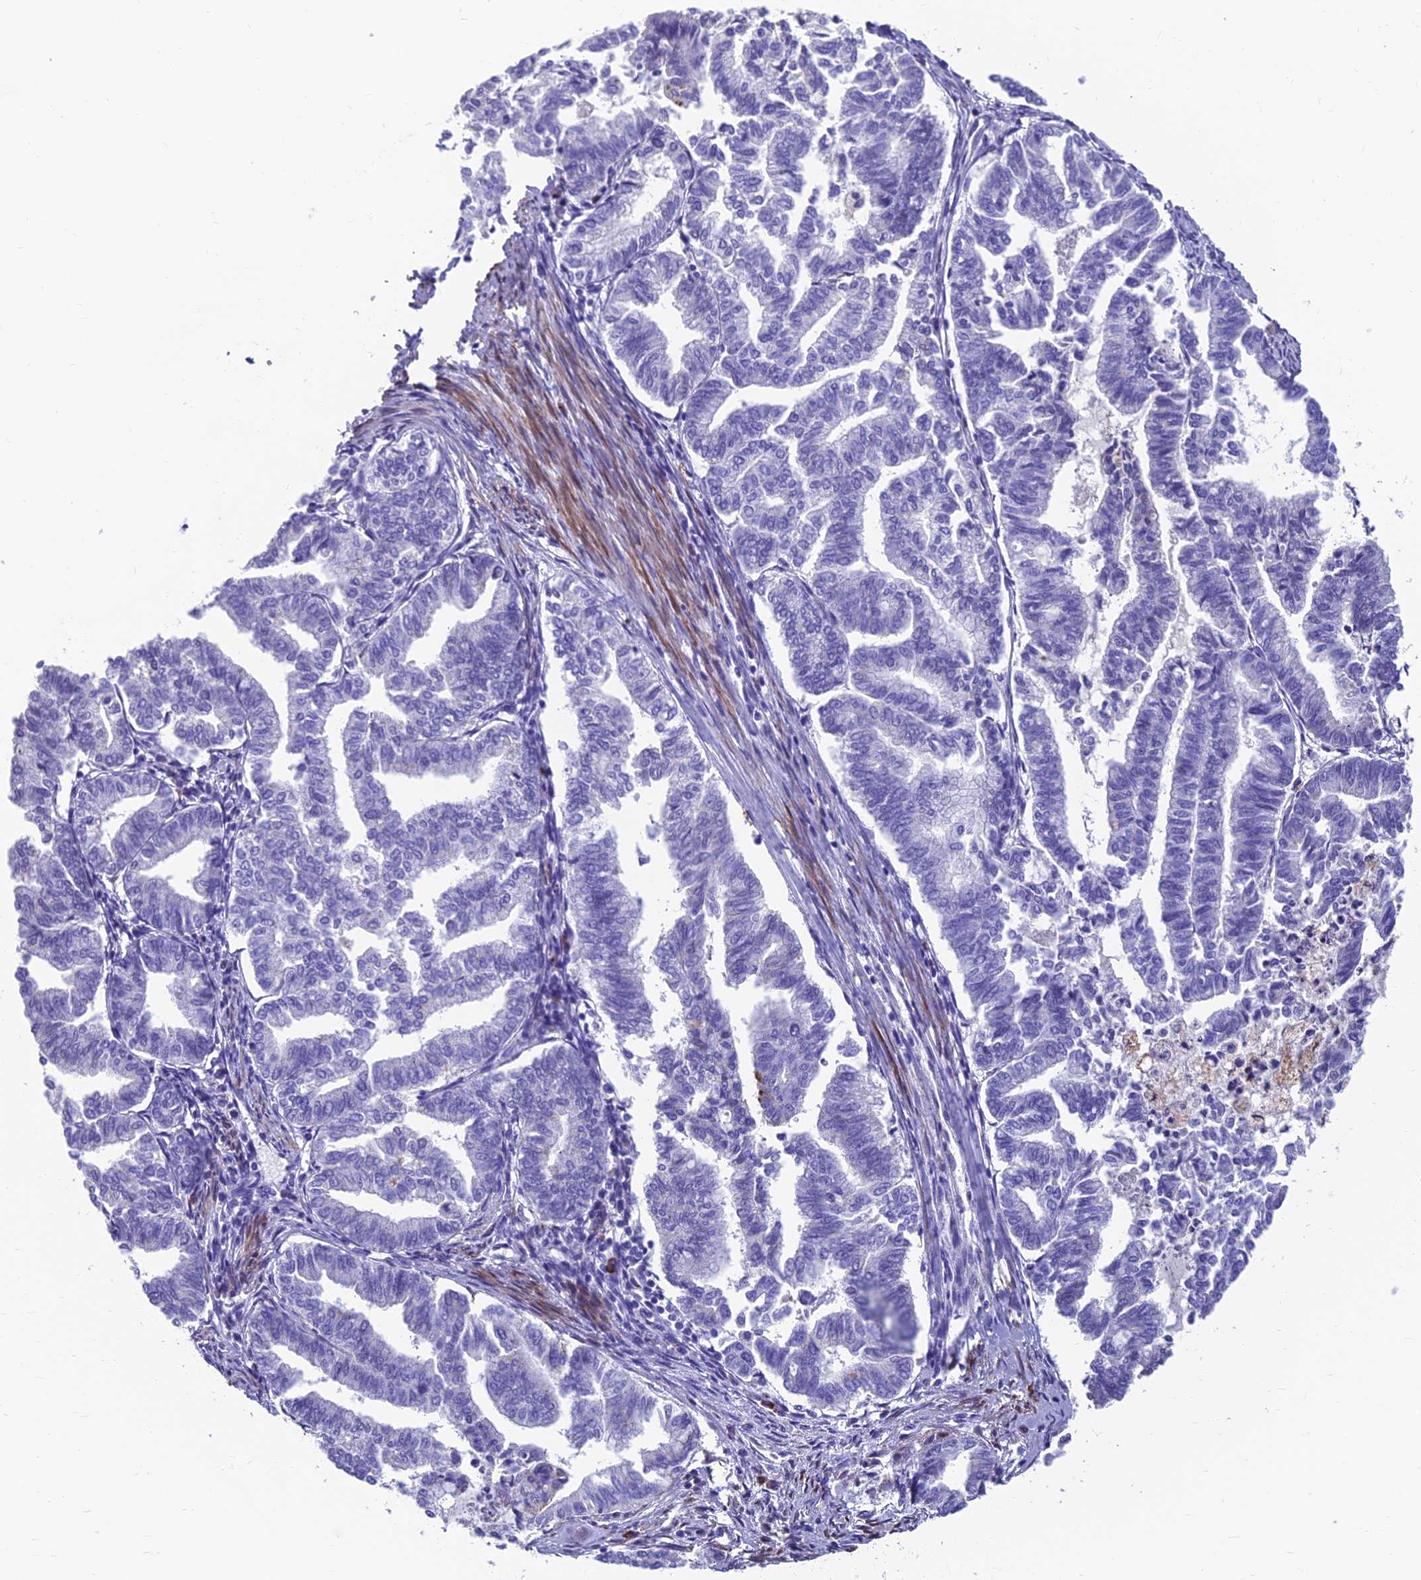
{"staining": {"intensity": "negative", "quantity": "none", "location": "none"}, "tissue": "endometrial cancer", "cell_type": "Tumor cells", "image_type": "cancer", "snomed": [{"axis": "morphology", "description": "Adenocarcinoma, NOS"}, {"axis": "topography", "description": "Endometrium"}], "caption": "Immunohistochemical staining of endometrial cancer displays no significant positivity in tumor cells.", "gene": "GNG11", "patient": {"sex": "female", "age": 79}}